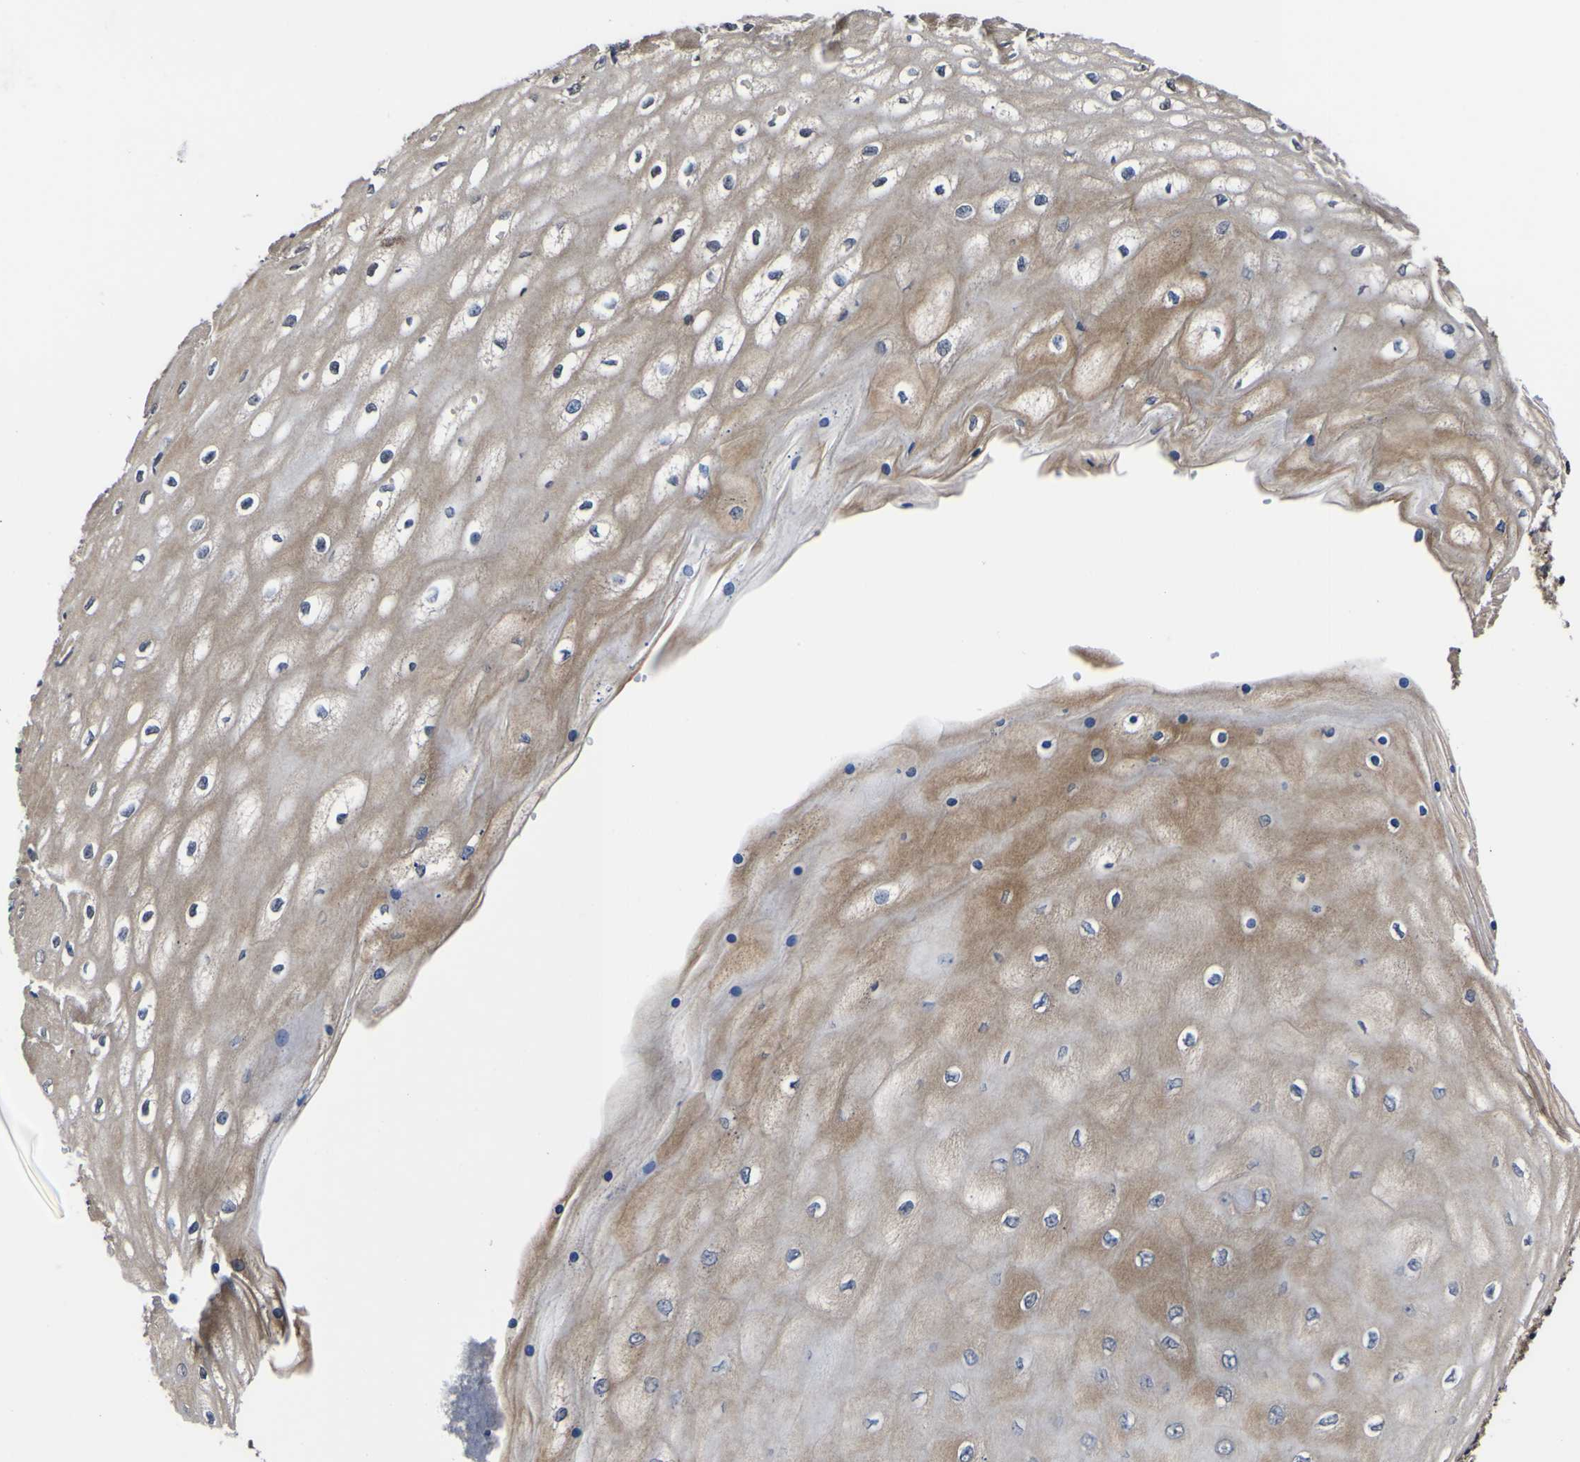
{"staining": {"intensity": "moderate", "quantity": "25%-75%", "location": "cytoplasmic/membranous"}, "tissue": "cervical cancer", "cell_type": "Tumor cells", "image_type": "cancer", "snomed": [{"axis": "morphology", "description": "Squamous cell carcinoma, NOS"}, {"axis": "topography", "description": "Cervix"}], "caption": "Immunohistochemical staining of human squamous cell carcinoma (cervical) shows medium levels of moderate cytoplasmic/membranous staining in about 25%-75% of tumor cells.", "gene": "FAM110B", "patient": {"sex": "female", "age": 35}}